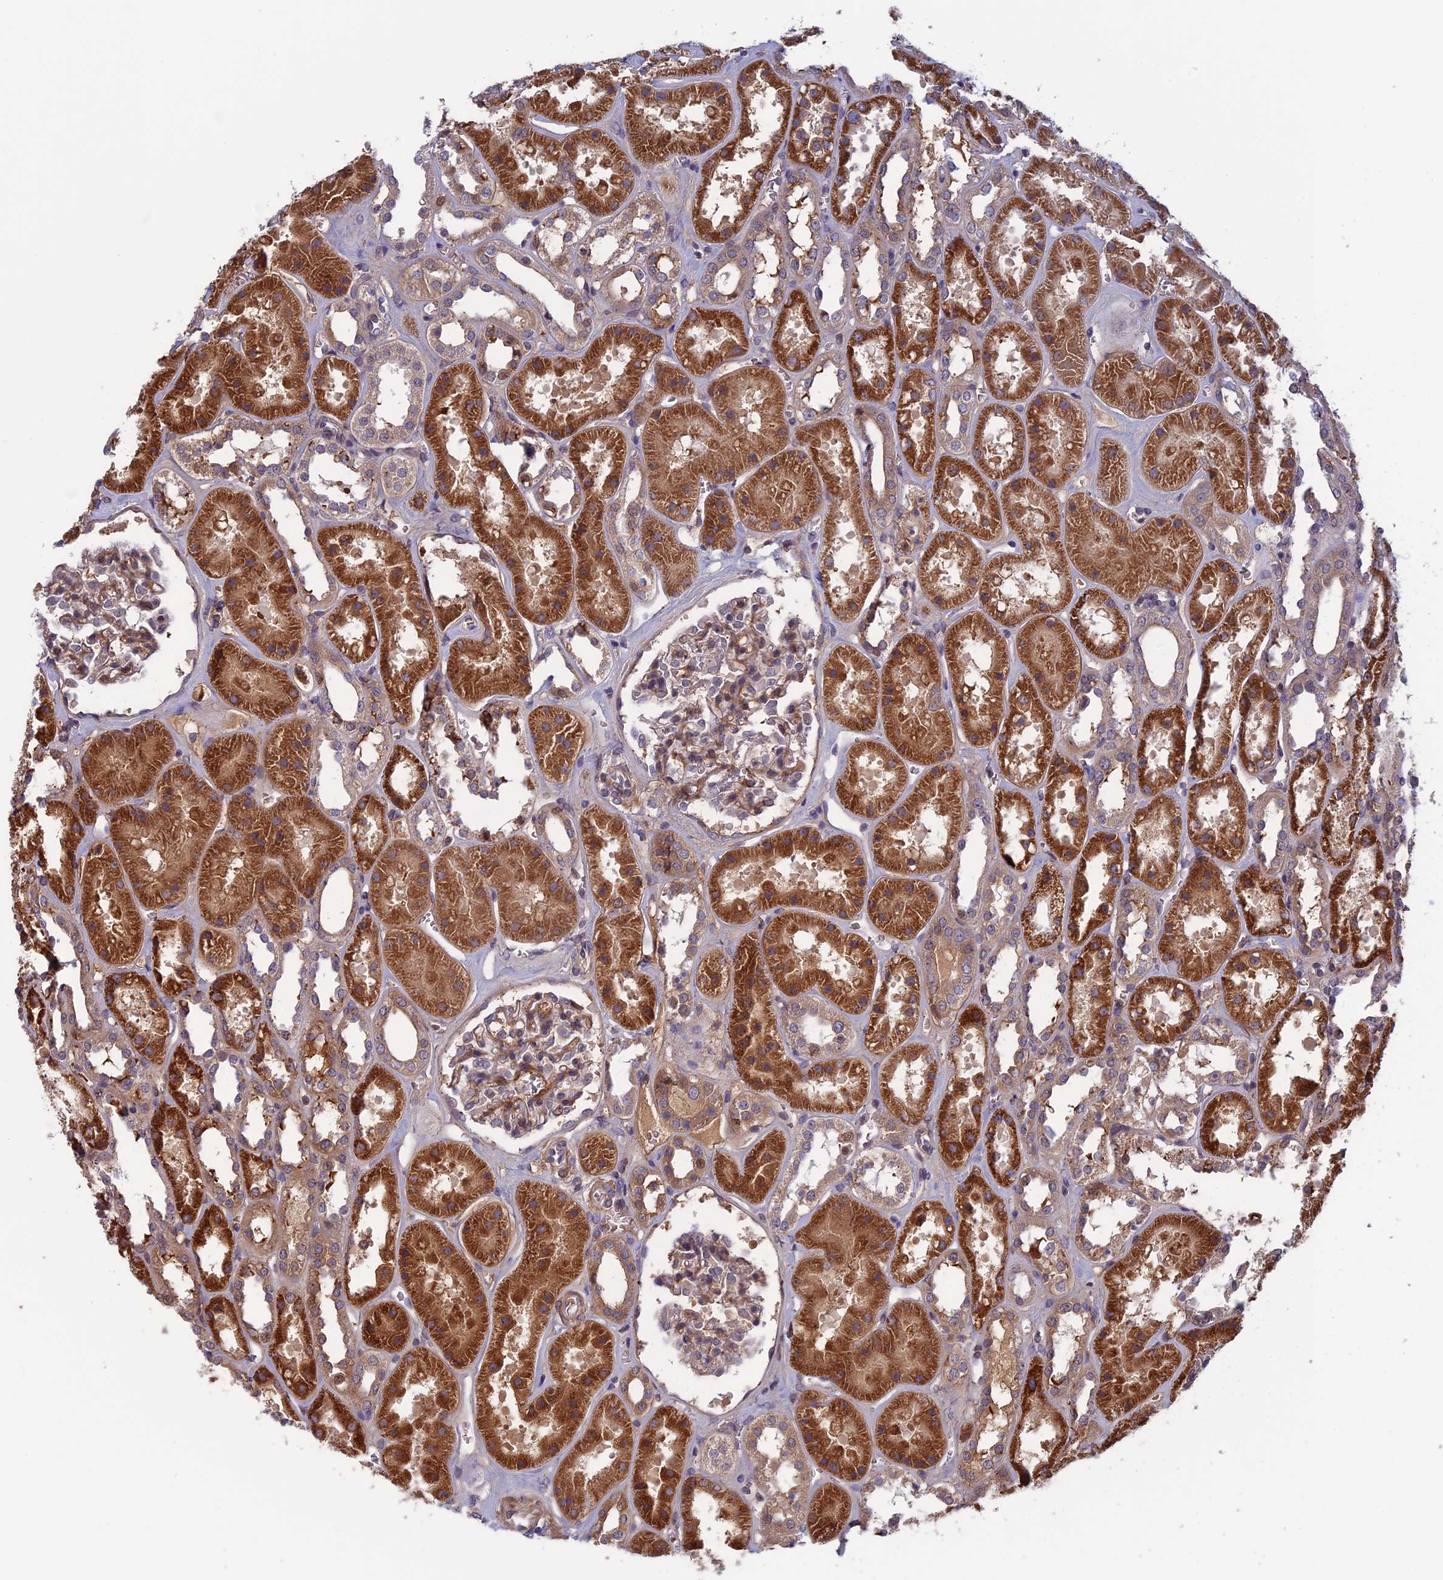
{"staining": {"intensity": "moderate", "quantity": "25%-75%", "location": "cytoplasmic/membranous"}, "tissue": "kidney", "cell_type": "Cells in glomeruli", "image_type": "normal", "snomed": [{"axis": "morphology", "description": "Normal tissue, NOS"}, {"axis": "topography", "description": "Kidney"}], "caption": "DAB (3,3'-diaminobenzidine) immunohistochemical staining of benign kidney exhibits moderate cytoplasmic/membranous protein expression in about 25%-75% of cells in glomeruli.", "gene": "FADS1", "patient": {"sex": "female", "age": 41}}